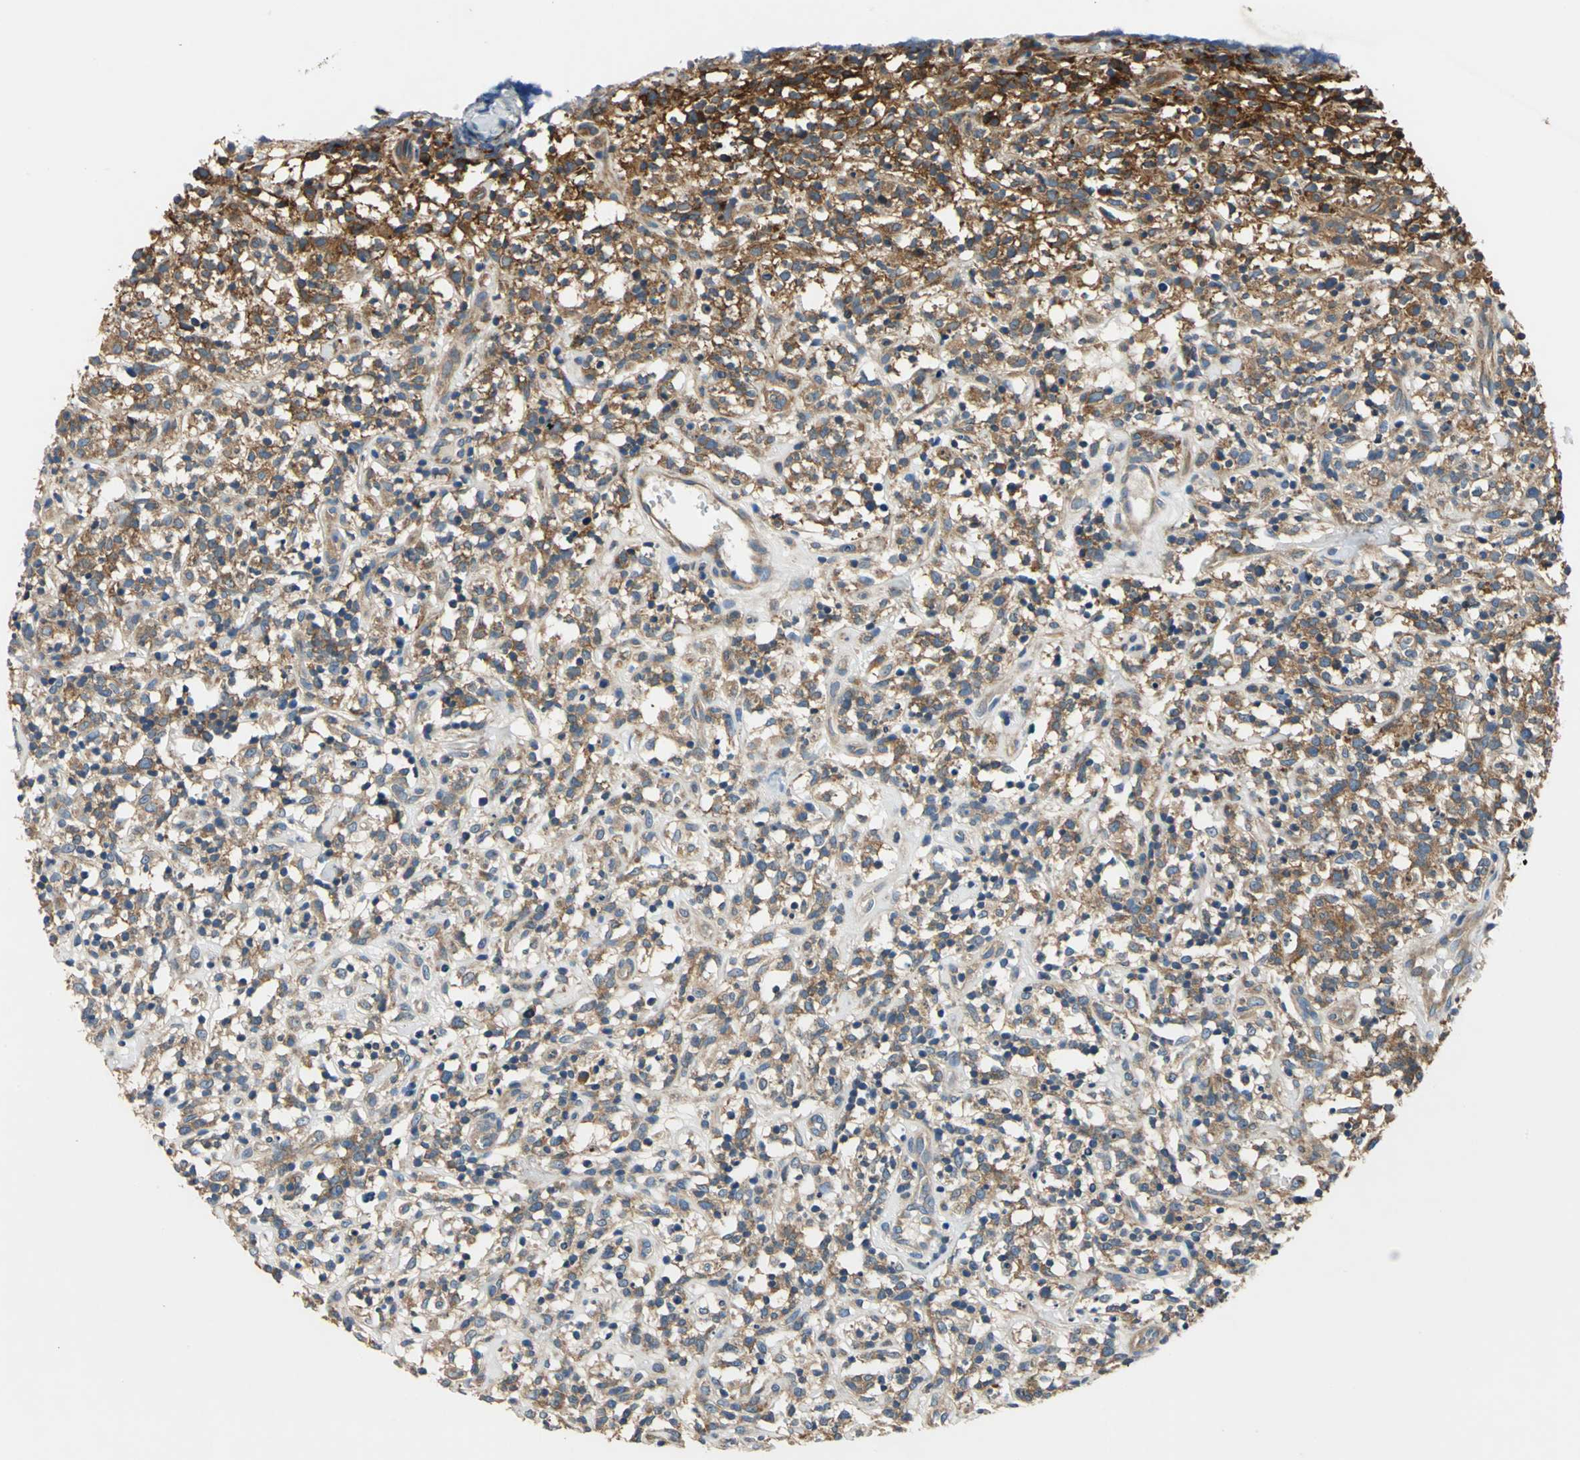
{"staining": {"intensity": "moderate", "quantity": ">75%", "location": "cytoplasmic/membranous"}, "tissue": "lymphoma", "cell_type": "Tumor cells", "image_type": "cancer", "snomed": [{"axis": "morphology", "description": "Malignant lymphoma, non-Hodgkin's type, High grade"}, {"axis": "topography", "description": "Lymph node"}], "caption": "The photomicrograph reveals immunohistochemical staining of lymphoma. There is moderate cytoplasmic/membranous positivity is seen in about >75% of tumor cells.", "gene": "DDX3Y", "patient": {"sex": "female", "age": 73}}